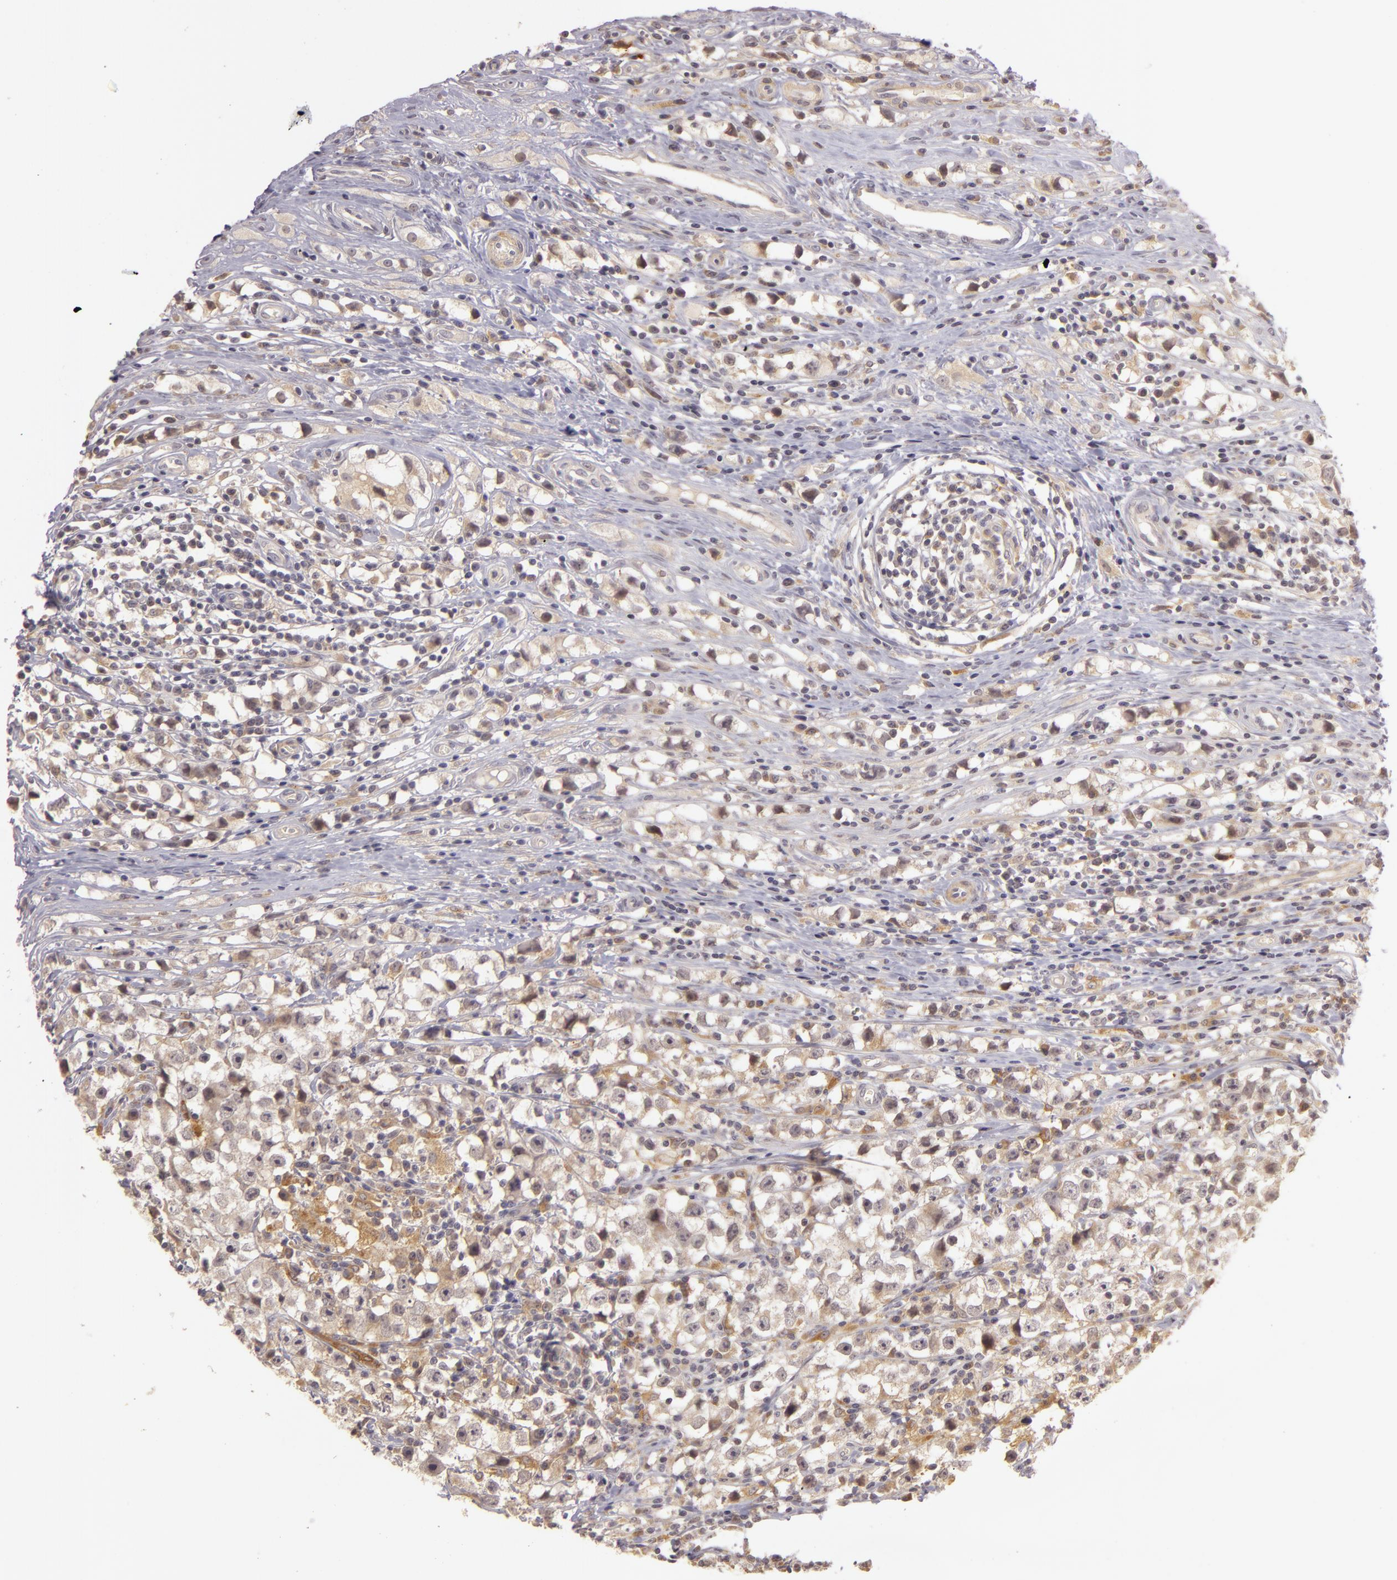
{"staining": {"intensity": "weak", "quantity": ">75%", "location": "cytoplasmic/membranous"}, "tissue": "testis cancer", "cell_type": "Tumor cells", "image_type": "cancer", "snomed": [{"axis": "morphology", "description": "Seminoma, NOS"}, {"axis": "topography", "description": "Testis"}], "caption": "DAB (3,3'-diaminobenzidine) immunohistochemical staining of seminoma (testis) displays weak cytoplasmic/membranous protein positivity in about >75% of tumor cells.", "gene": "PPP1R3F", "patient": {"sex": "male", "age": 35}}